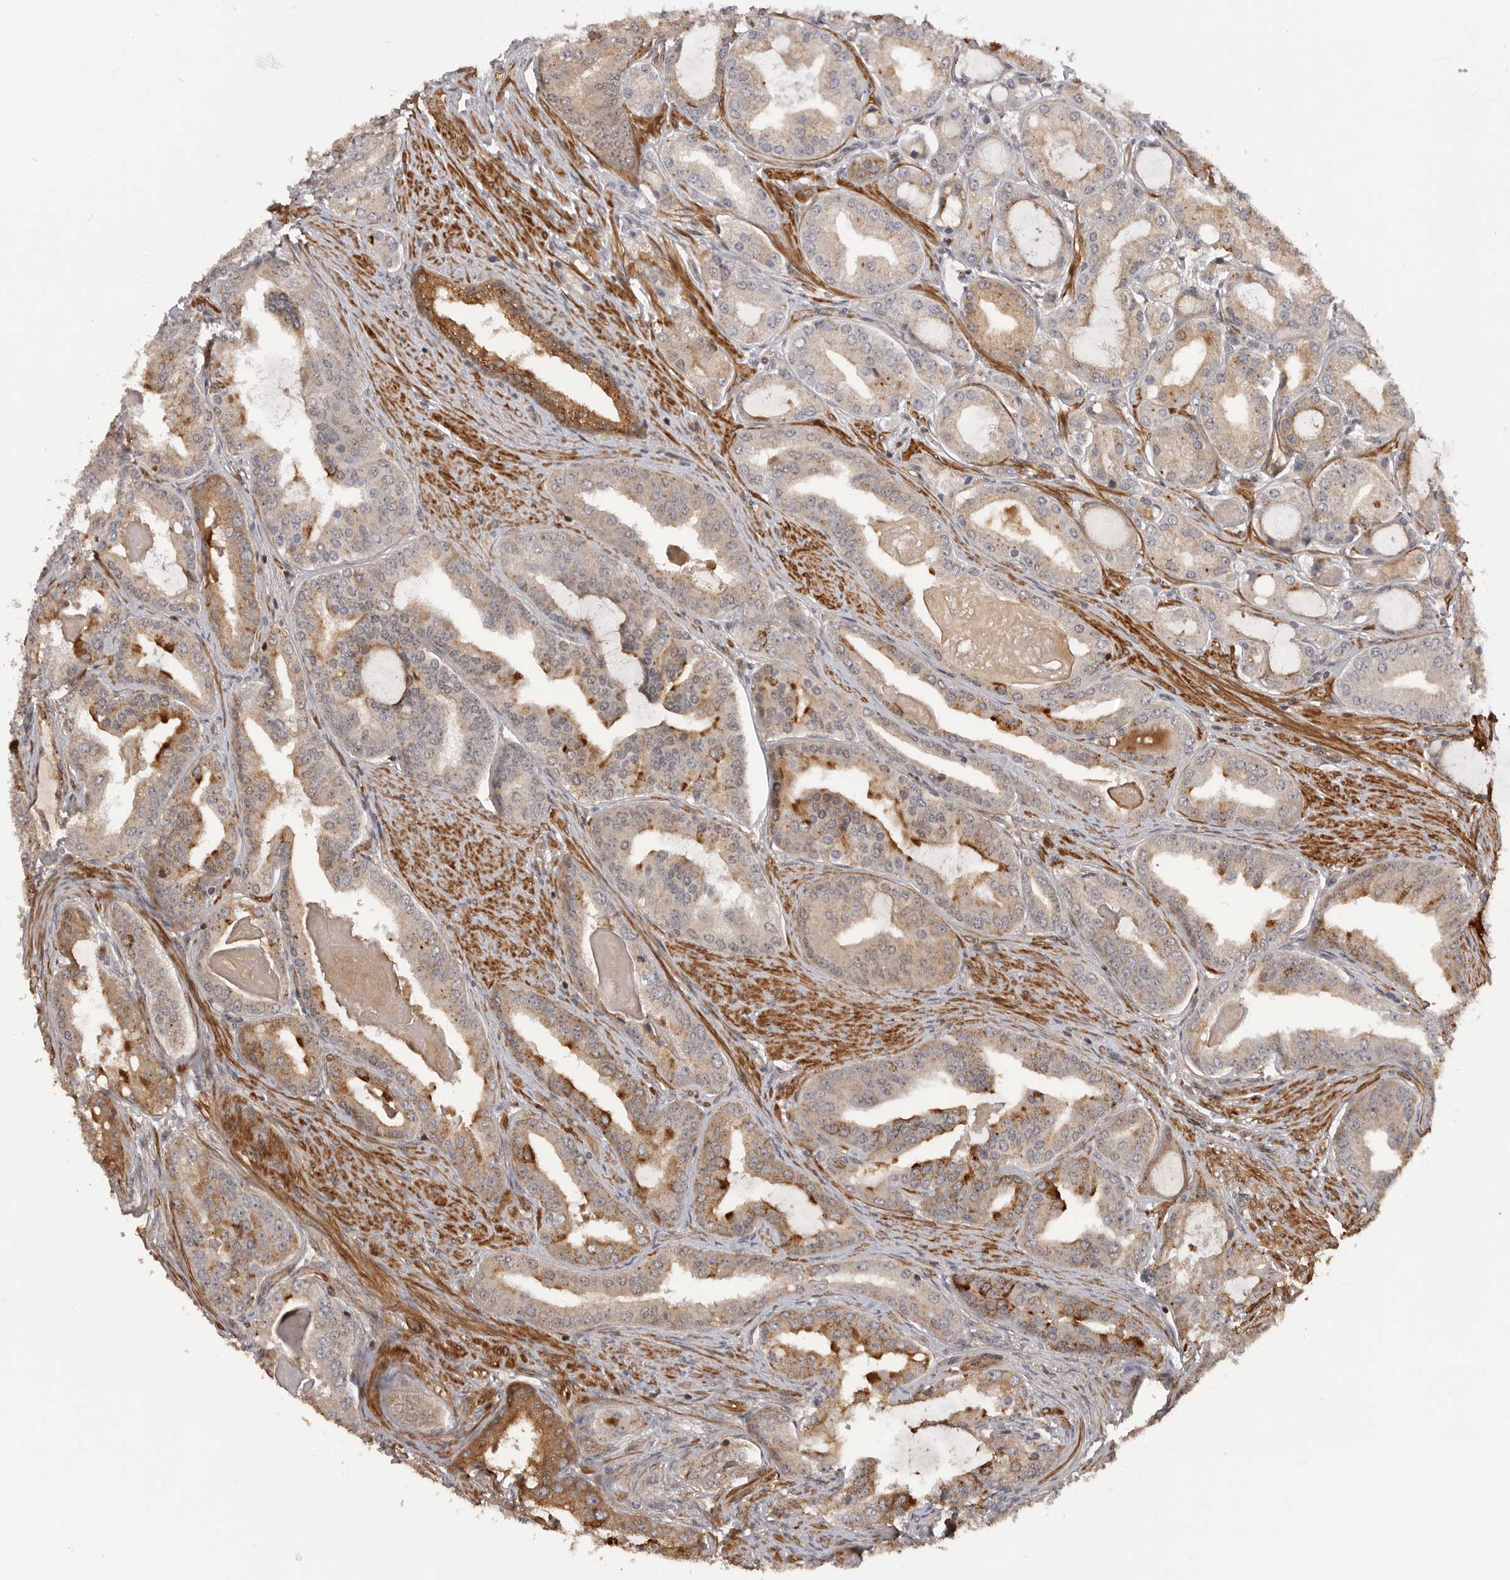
{"staining": {"intensity": "moderate", "quantity": "<25%", "location": "cytoplasmic/membranous"}, "tissue": "prostate cancer", "cell_type": "Tumor cells", "image_type": "cancer", "snomed": [{"axis": "morphology", "description": "Adenocarcinoma, High grade"}, {"axis": "topography", "description": "Prostate"}], "caption": "Protein expression analysis of human prostate high-grade adenocarcinoma reveals moderate cytoplasmic/membranous positivity in about <25% of tumor cells. (brown staining indicates protein expression, while blue staining denotes nuclei).", "gene": "TRIM56", "patient": {"sex": "male", "age": 60}}